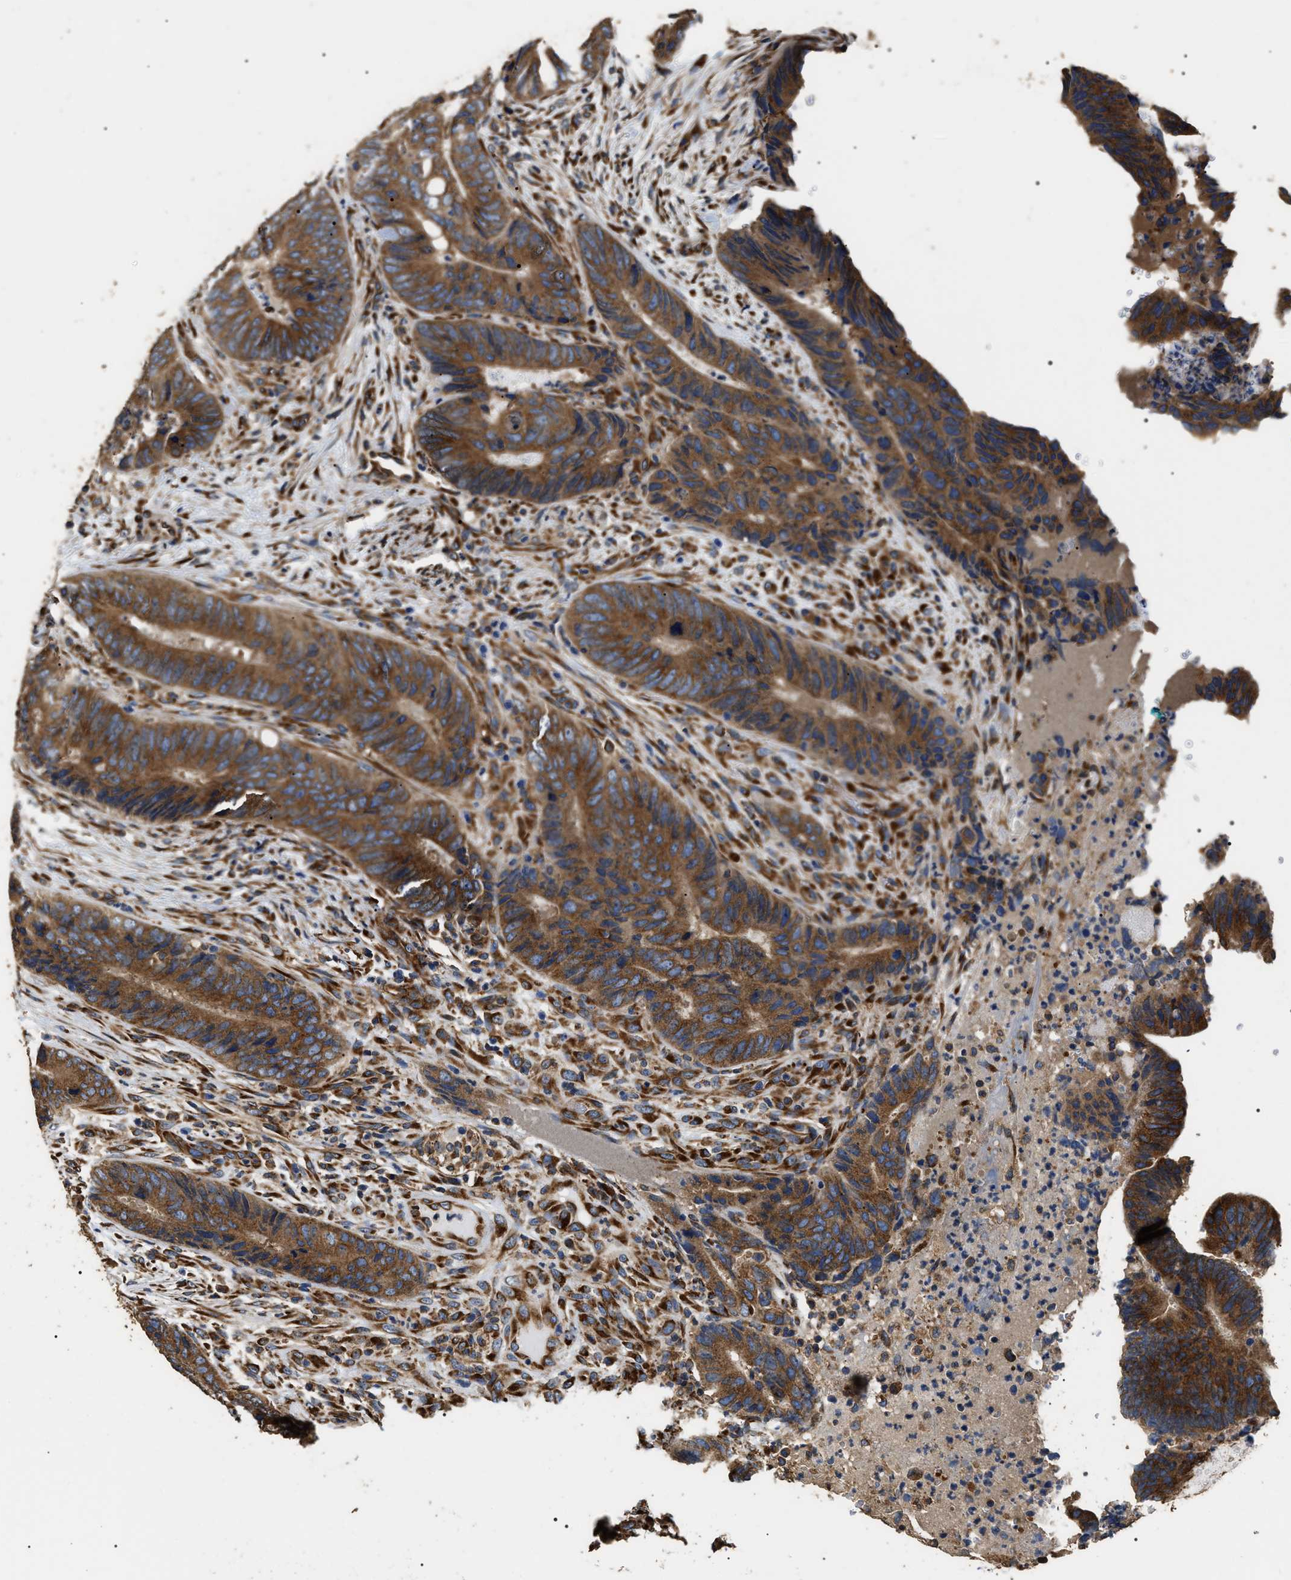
{"staining": {"intensity": "moderate", "quantity": ">75%", "location": "cytoplasmic/membranous"}, "tissue": "colorectal cancer", "cell_type": "Tumor cells", "image_type": "cancer", "snomed": [{"axis": "morphology", "description": "Adenocarcinoma, NOS"}, {"axis": "topography", "description": "Colon"}], "caption": "Moderate cytoplasmic/membranous protein expression is identified in approximately >75% of tumor cells in adenocarcinoma (colorectal).", "gene": "KTN1", "patient": {"sex": "male", "age": 56}}